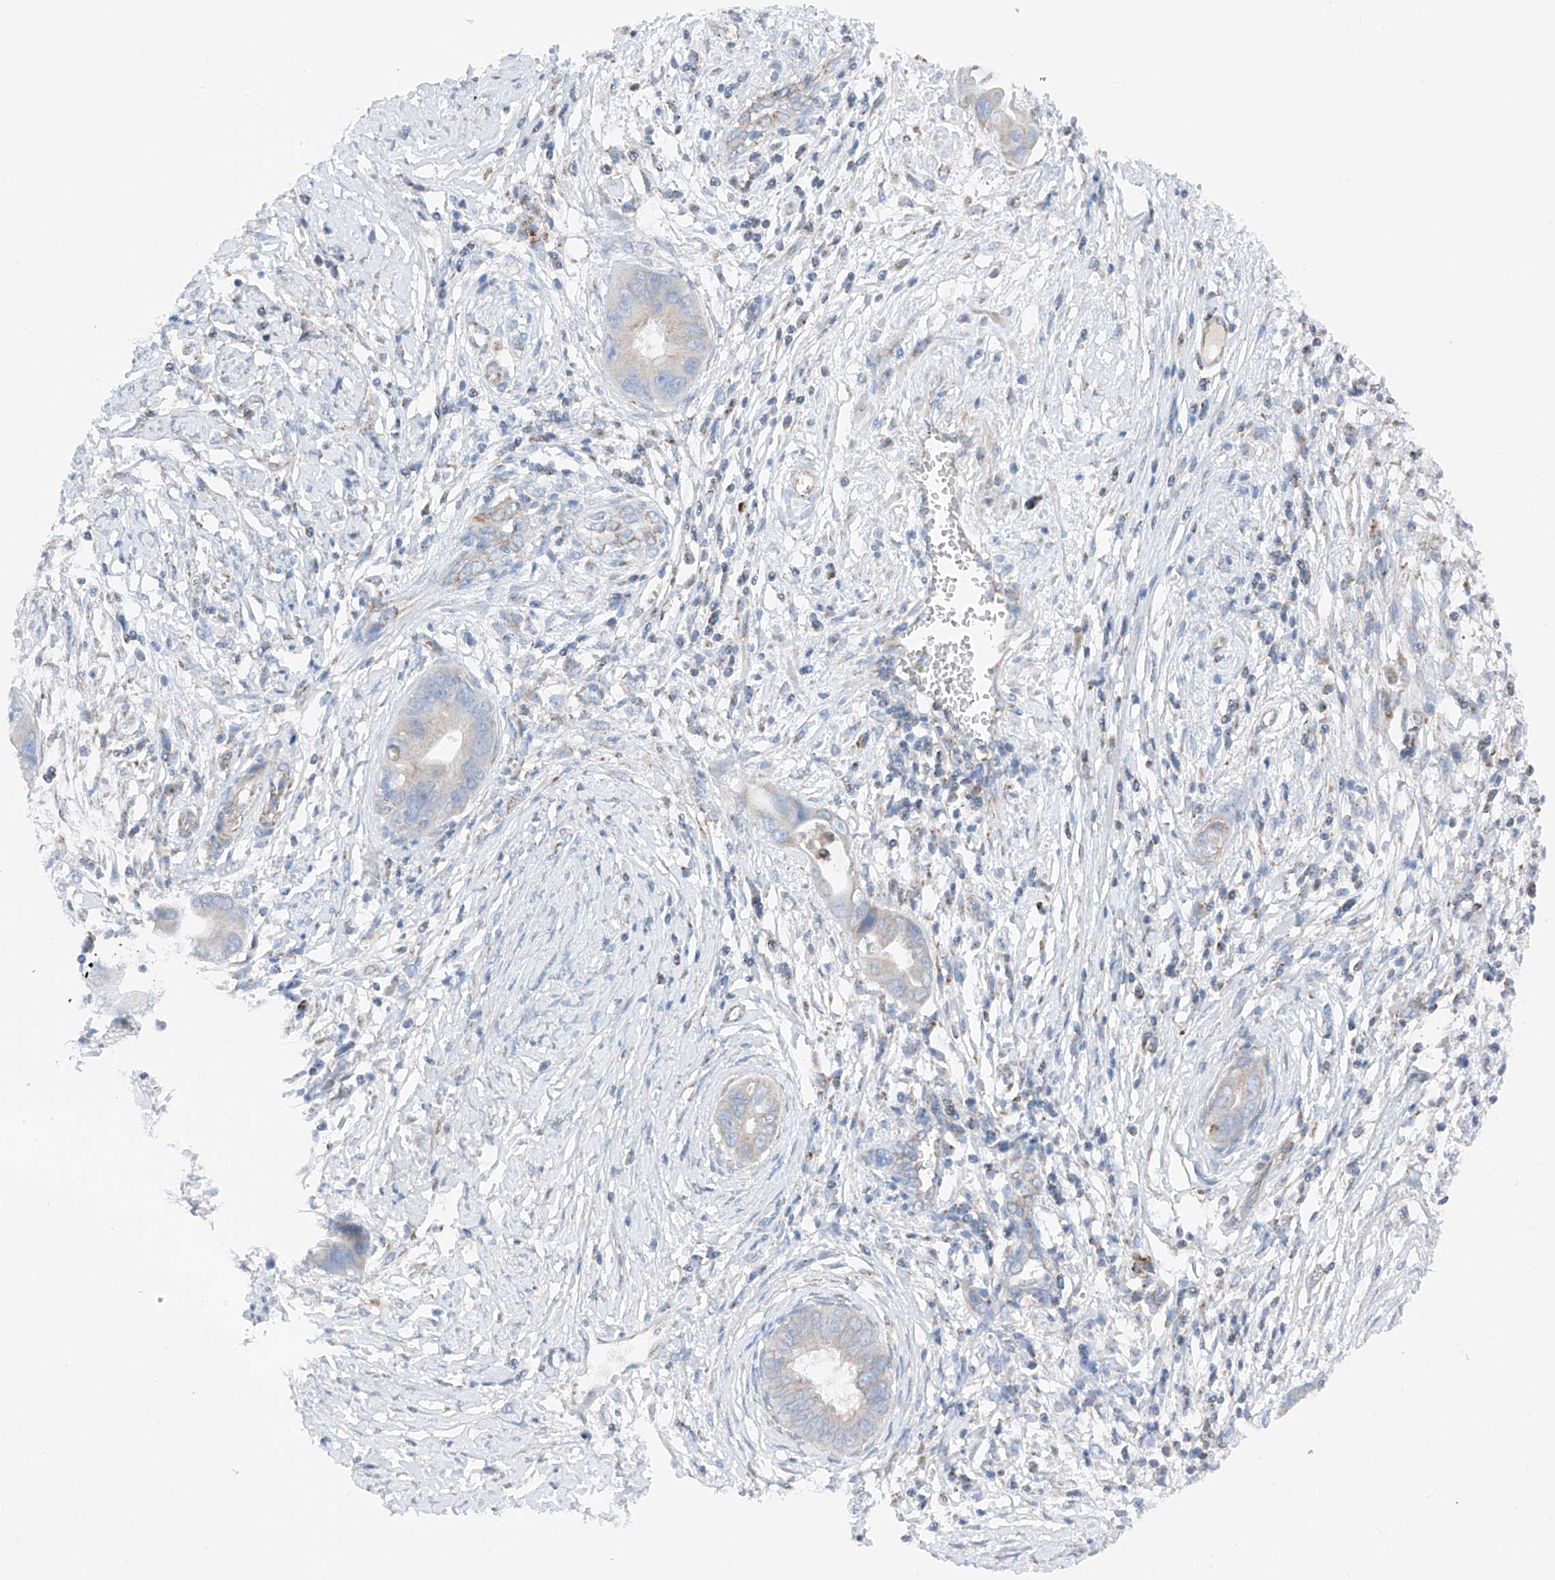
{"staining": {"intensity": "negative", "quantity": "none", "location": "none"}, "tissue": "cervical cancer", "cell_type": "Tumor cells", "image_type": "cancer", "snomed": [{"axis": "morphology", "description": "Adenocarcinoma, NOS"}, {"axis": "topography", "description": "Cervix"}], "caption": "Tumor cells are negative for brown protein staining in cervical cancer (adenocarcinoma).", "gene": "MRAP", "patient": {"sex": "female", "age": 44}}